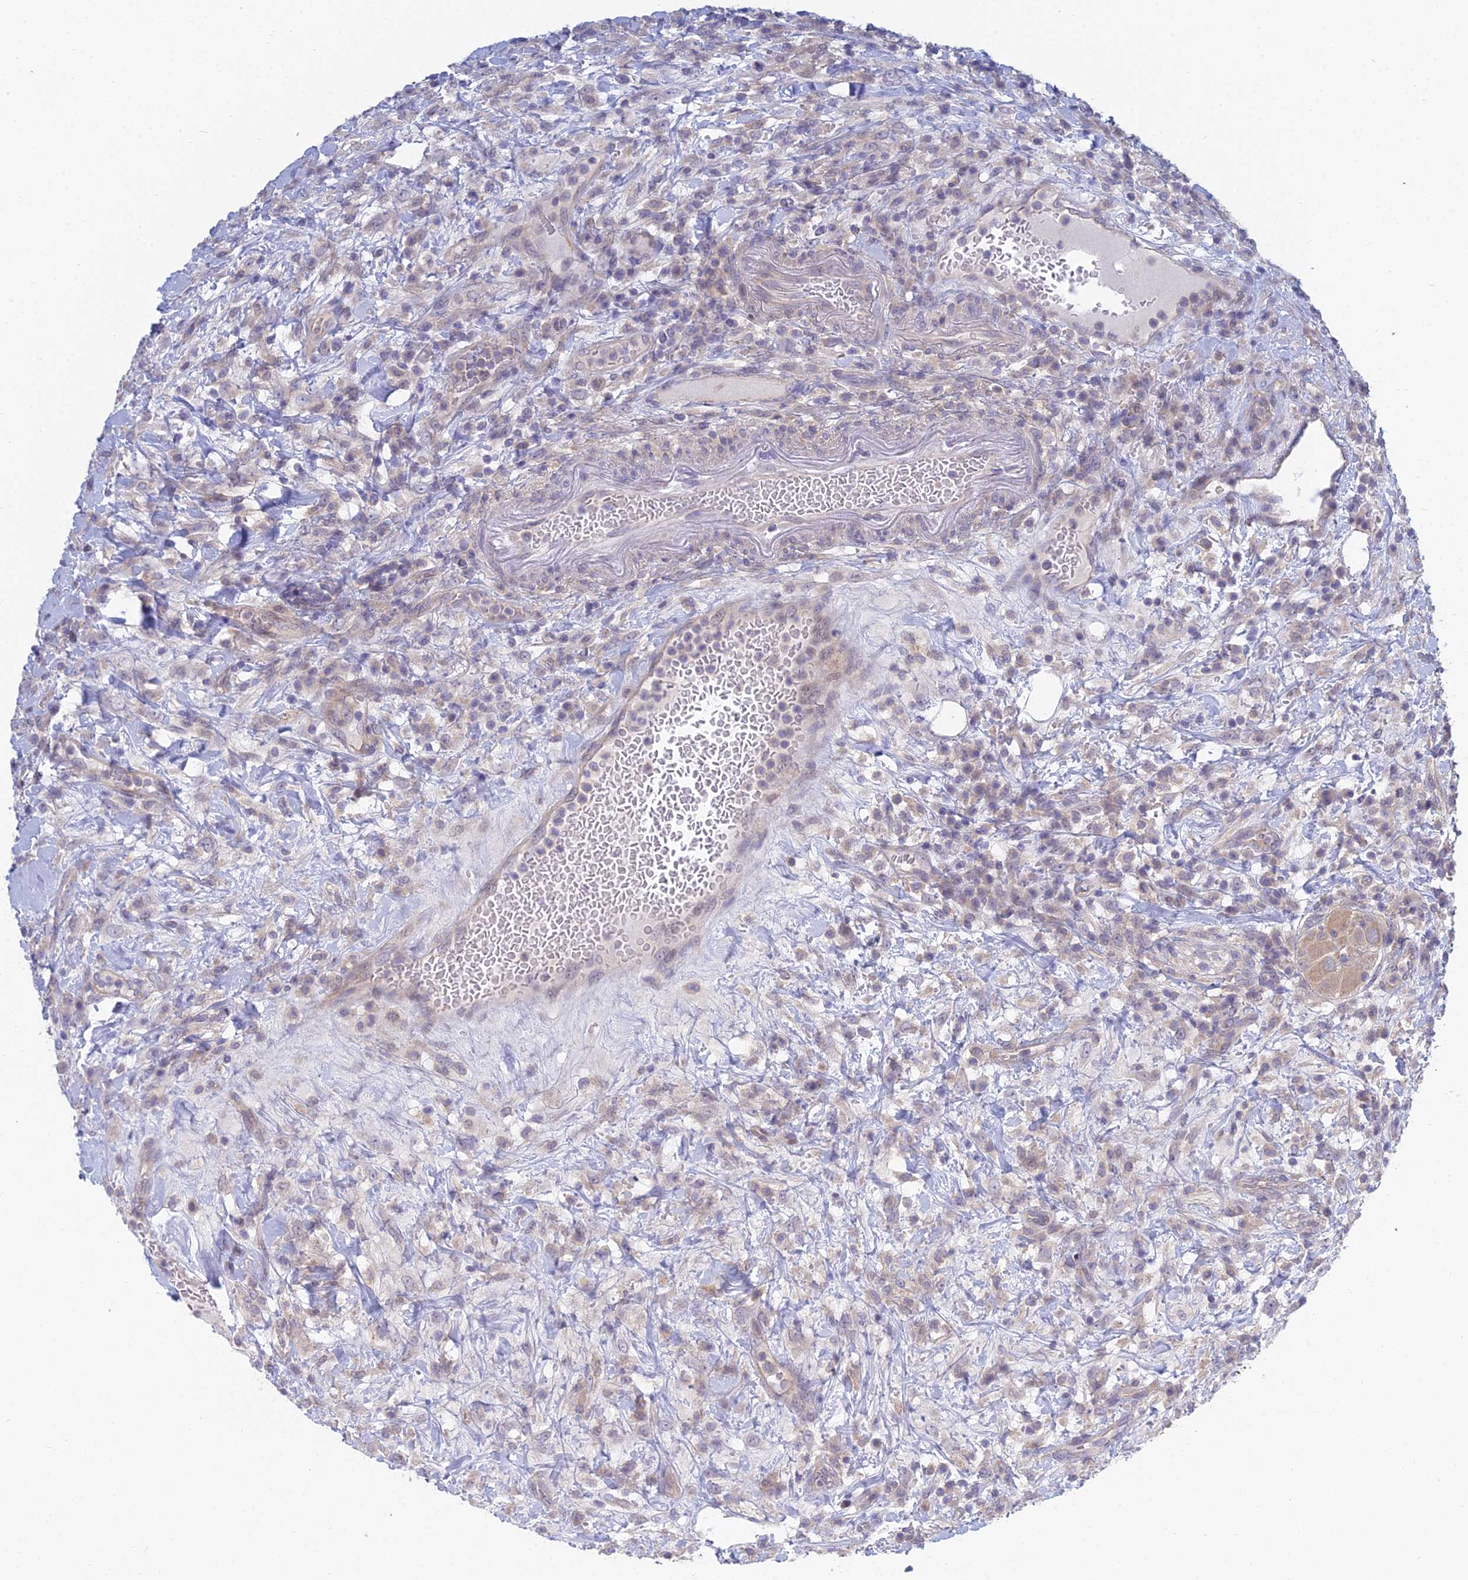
{"staining": {"intensity": "weak", "quantity": "<25%", "location": "cytoplasmic/membranous"}, "tissue": "lymphoma", "cell_type": "Tumor cells", "image_type": "cancer", "snomed": [{"axis": "morphology", "description": "Malignant lymphoma, non-Hodgkin's type, High grade"}, {"axis": "topography", "description": "Colon"}], "caption": "There is no significant positivity in tumor cells of malignant lymphoma, non-Hodgkin's type (high-grade). (Immunohistochemistry (ihc), brightfield microscopy, high magnification).", "gene": "METTL26", "patient": {"sex": "female", "age": 53}}